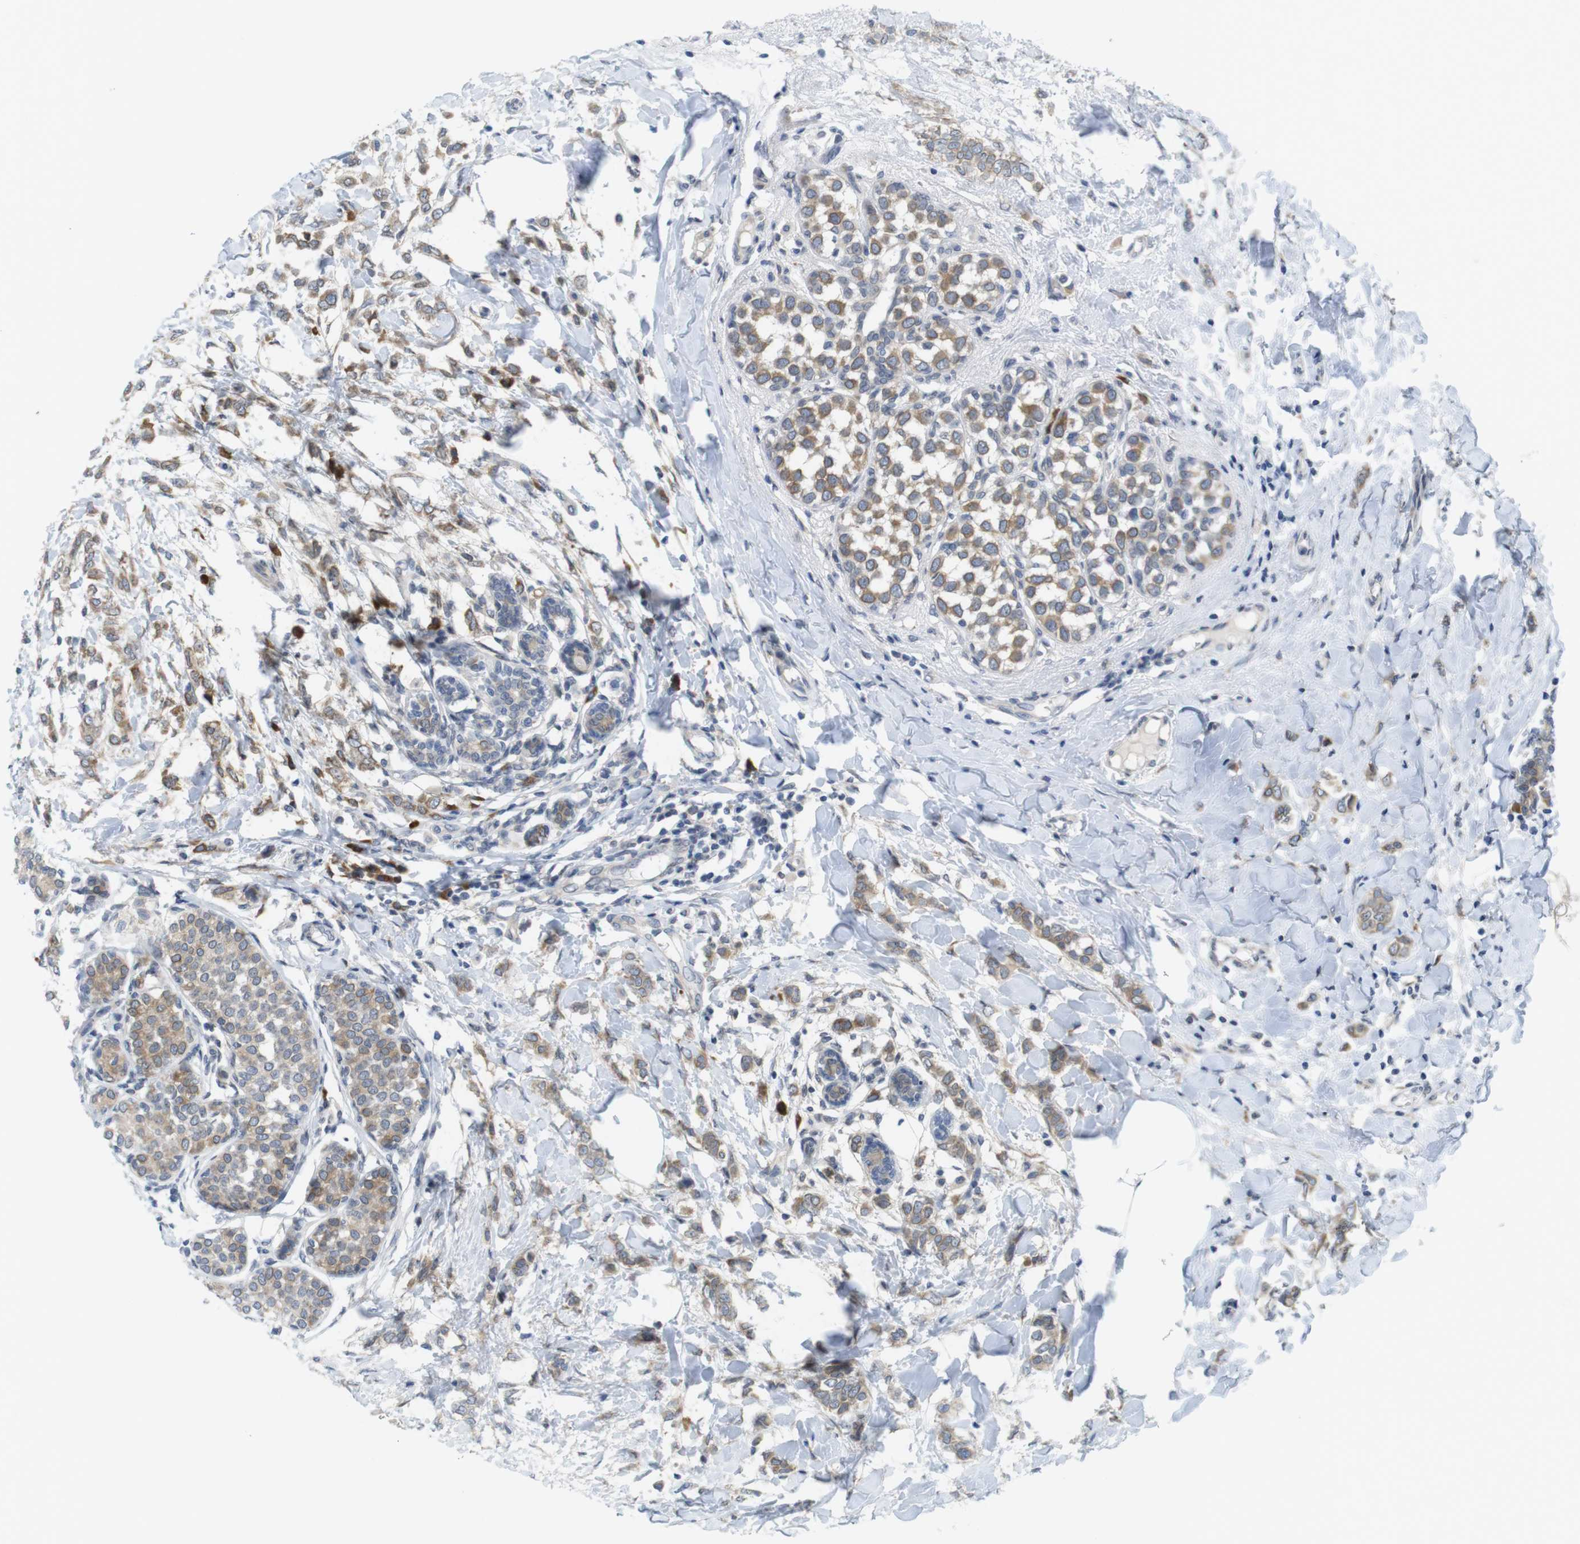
{"staining": {"intensity": "moderate", "quantity": "25%-75%", "location": "cytoplasmic/membranous"}, "tissue": "breast cancer", "cell_type": "Tumor cells", "image_type": "cancer", "snomed": [{"axis": "morphology", "description": "Lobular carcinoma, in situ"}, {"axis": "morphology", "description": "Lobular carcinoma"}, {"axis": "topography", "description": "Breast"}], "caption": "A histopathology image of breast cancer (lobular carcinoma) stained for a protein shows moderate cytoplasmic/membranous brown staining in tumor cells.", "gene": "ERGIC3", "patient": {"sex": "female", "age": 41}}